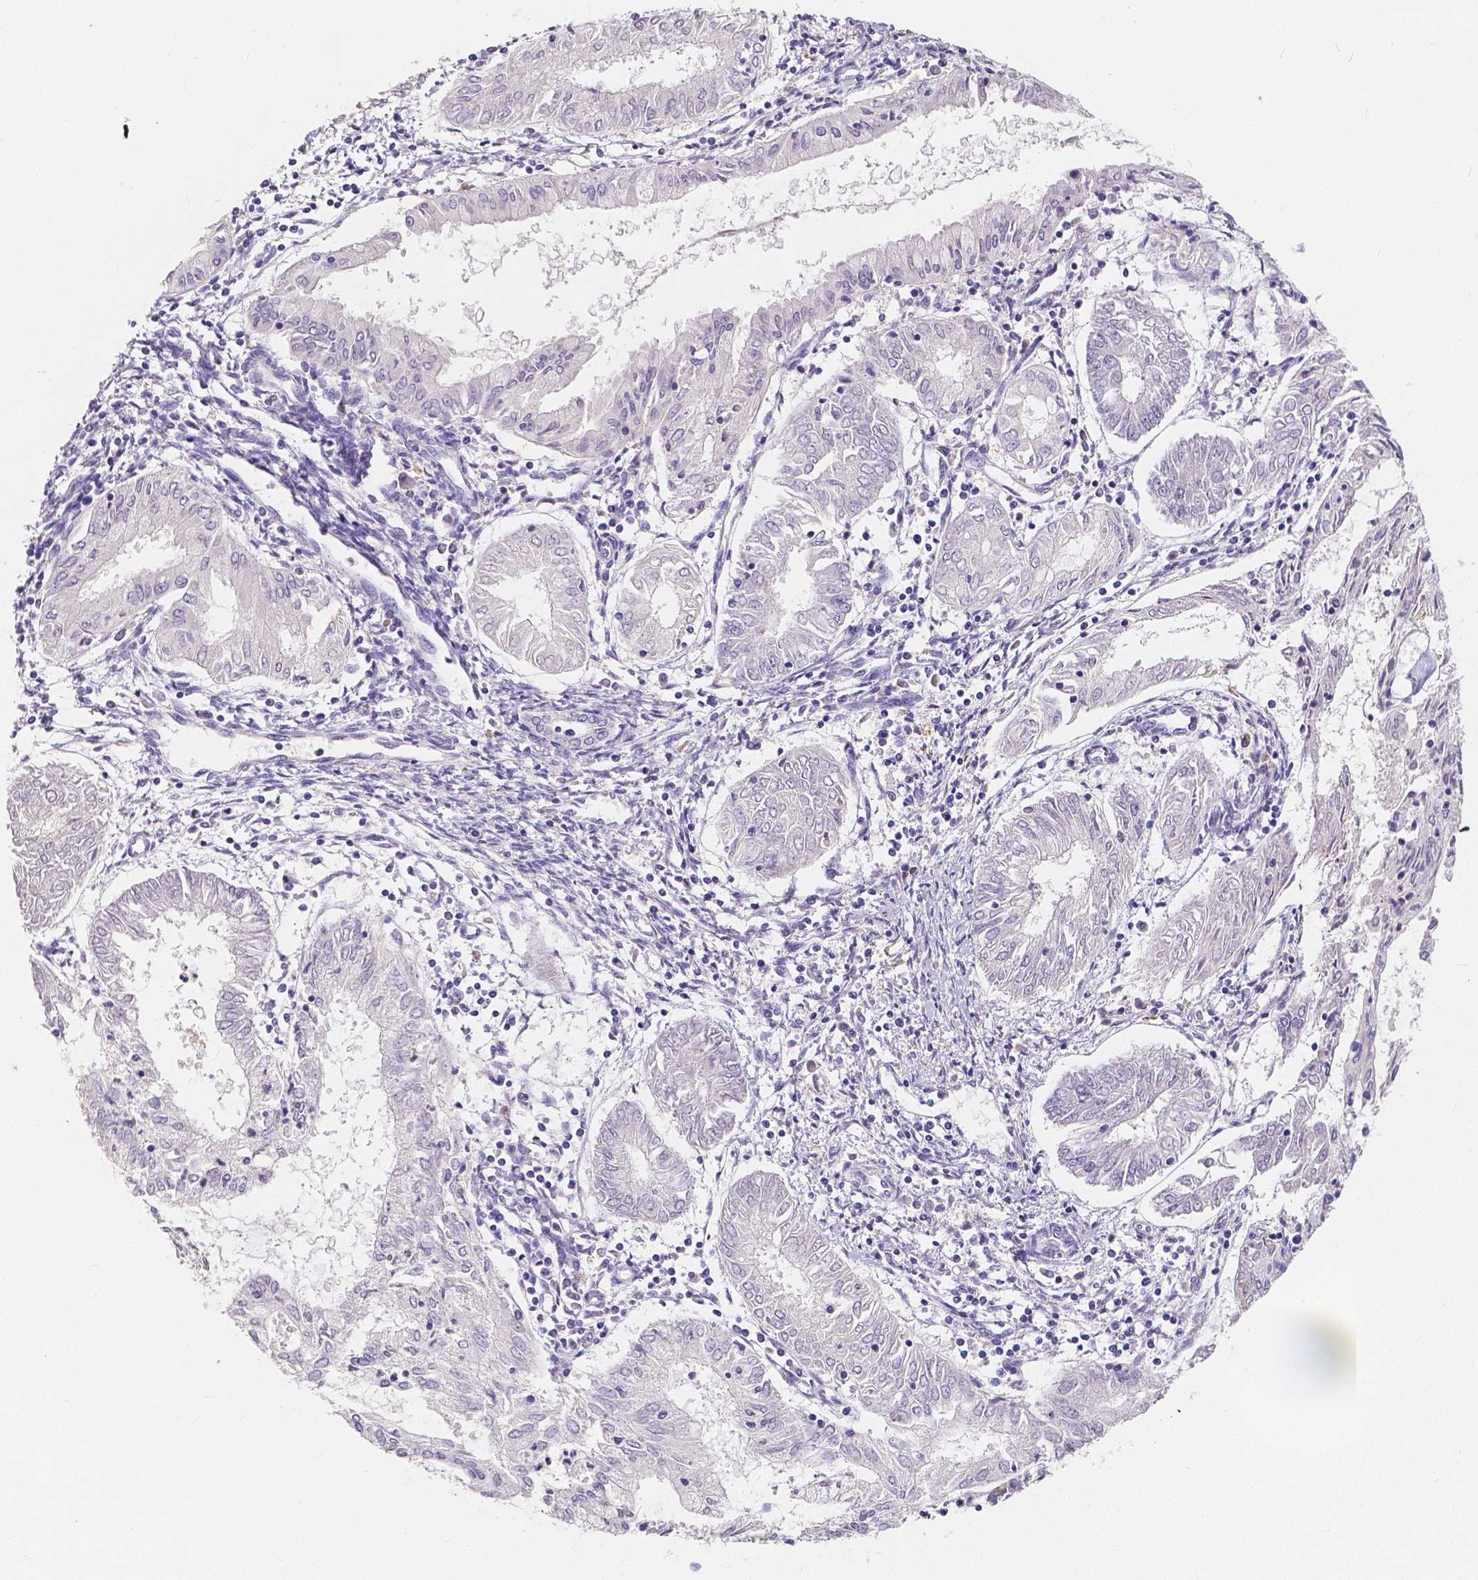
{"staining": {"intensity": "weak", "quantity": "<25%", "location": "cytoplasmic/membranous"}, "tissue": "endometrial cancer", "cell_type": "Tumor cells", "image_type": "cancer", "snomed": [{"axis": "morphology", "description": "Adenocarcinoma, NOS"}, {"axis": "topography", "description": "Endometrium"}], "caption": "There is no significant staining in tumor cells of endometrial cancer (adenocarcinoma).", "gene": "ACP5", "patient": {"sex": "female", "age": 68}}